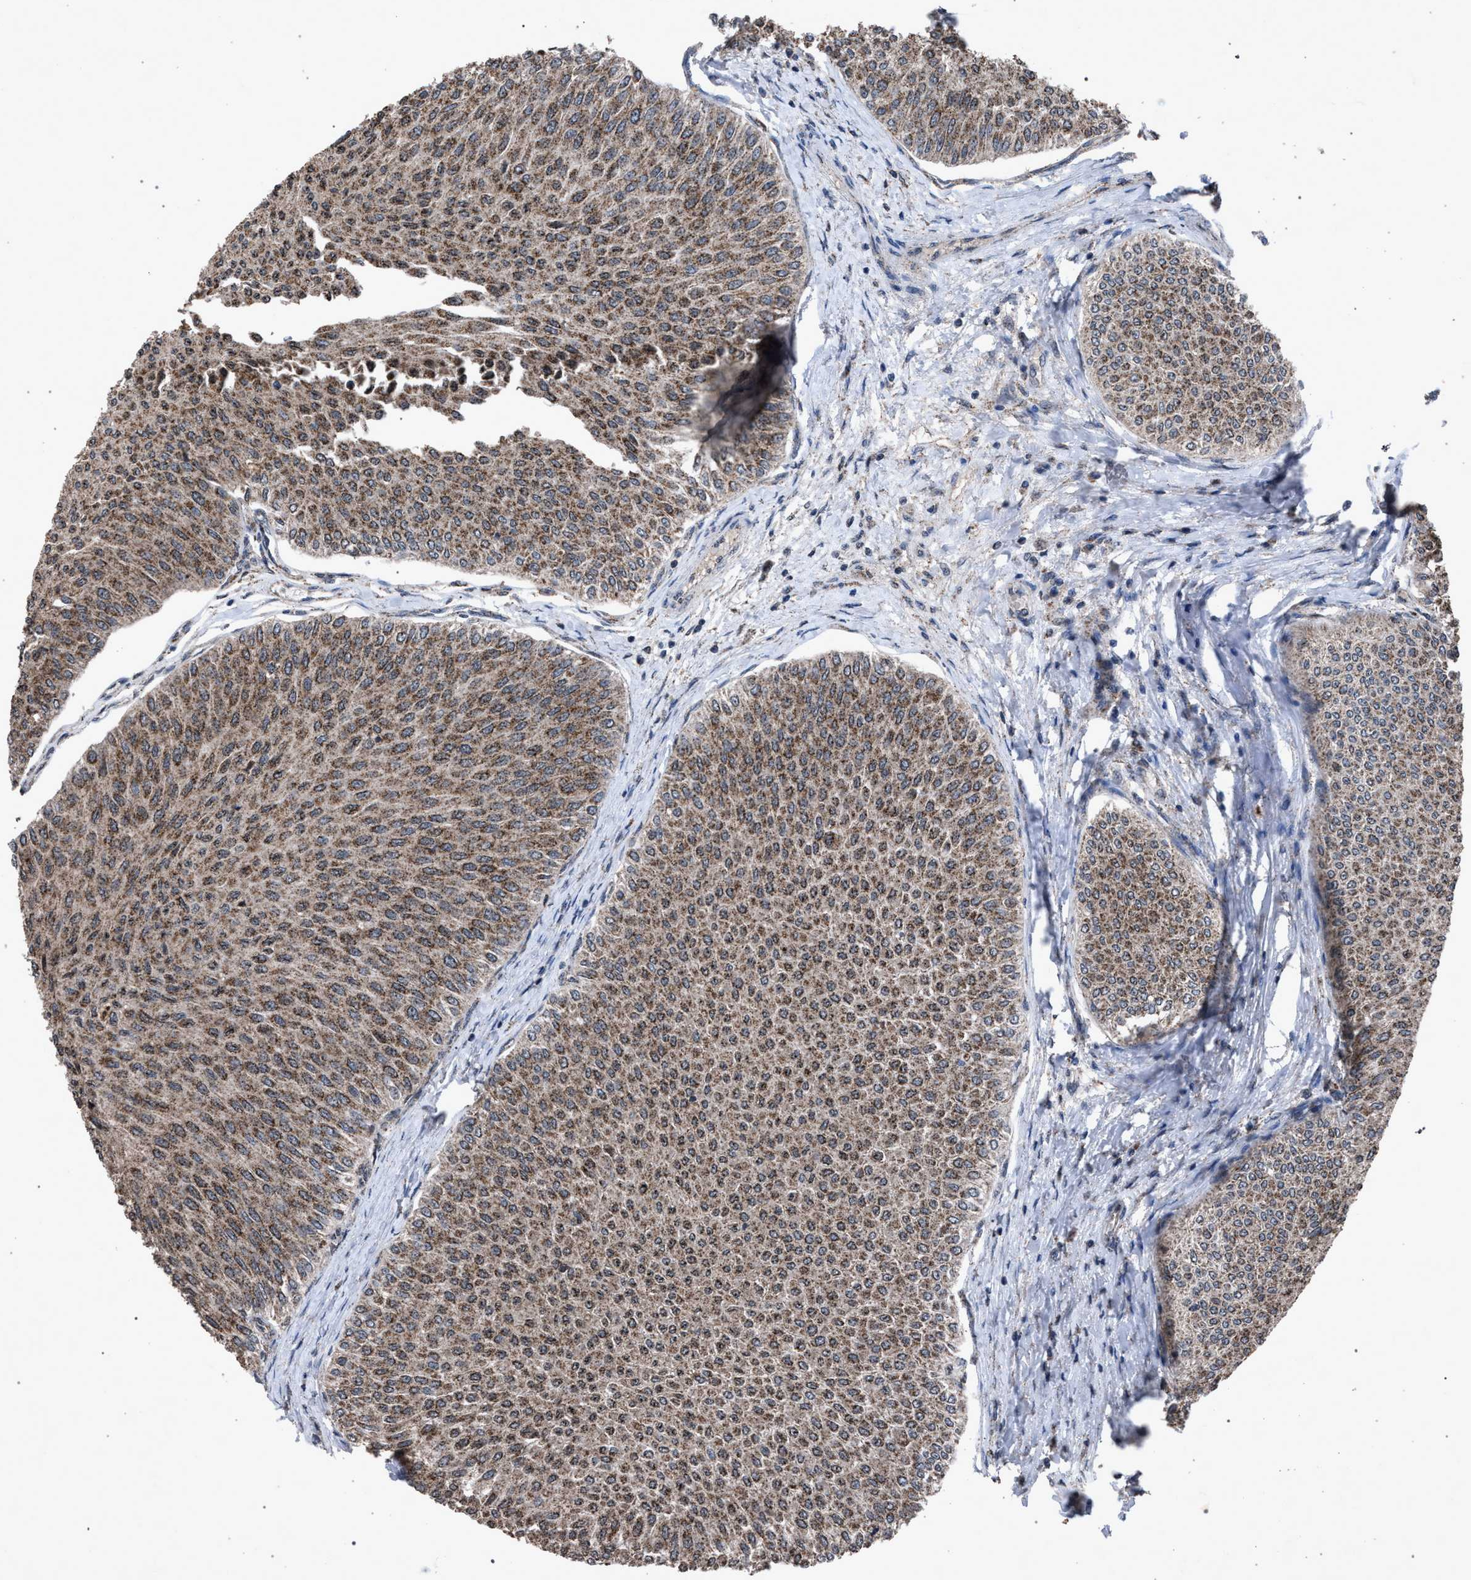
{"staining": {"intensity": "moderate", "quantity": ">75%", "location": "cytoplasmic/membranous"}, "tissue": "urothelial cancer", "cell_type": "Tumor cells", "image_type": "cancer", "snomed": [{"axis": "morphology", "description": "Urothelial carcinoma, Low grade"}, {"axis": "topography", "description": "Urinary bladder"}], "caption": "Moderate cytoplasmic/membranous protein positivity is seen in about >75% of tumor cells in urothelial cancer. (DAB IHC with brightfield microscopy, high magnification).", "gene": "HSD17B4", "patient": {"sex": "male", "age": 78}}